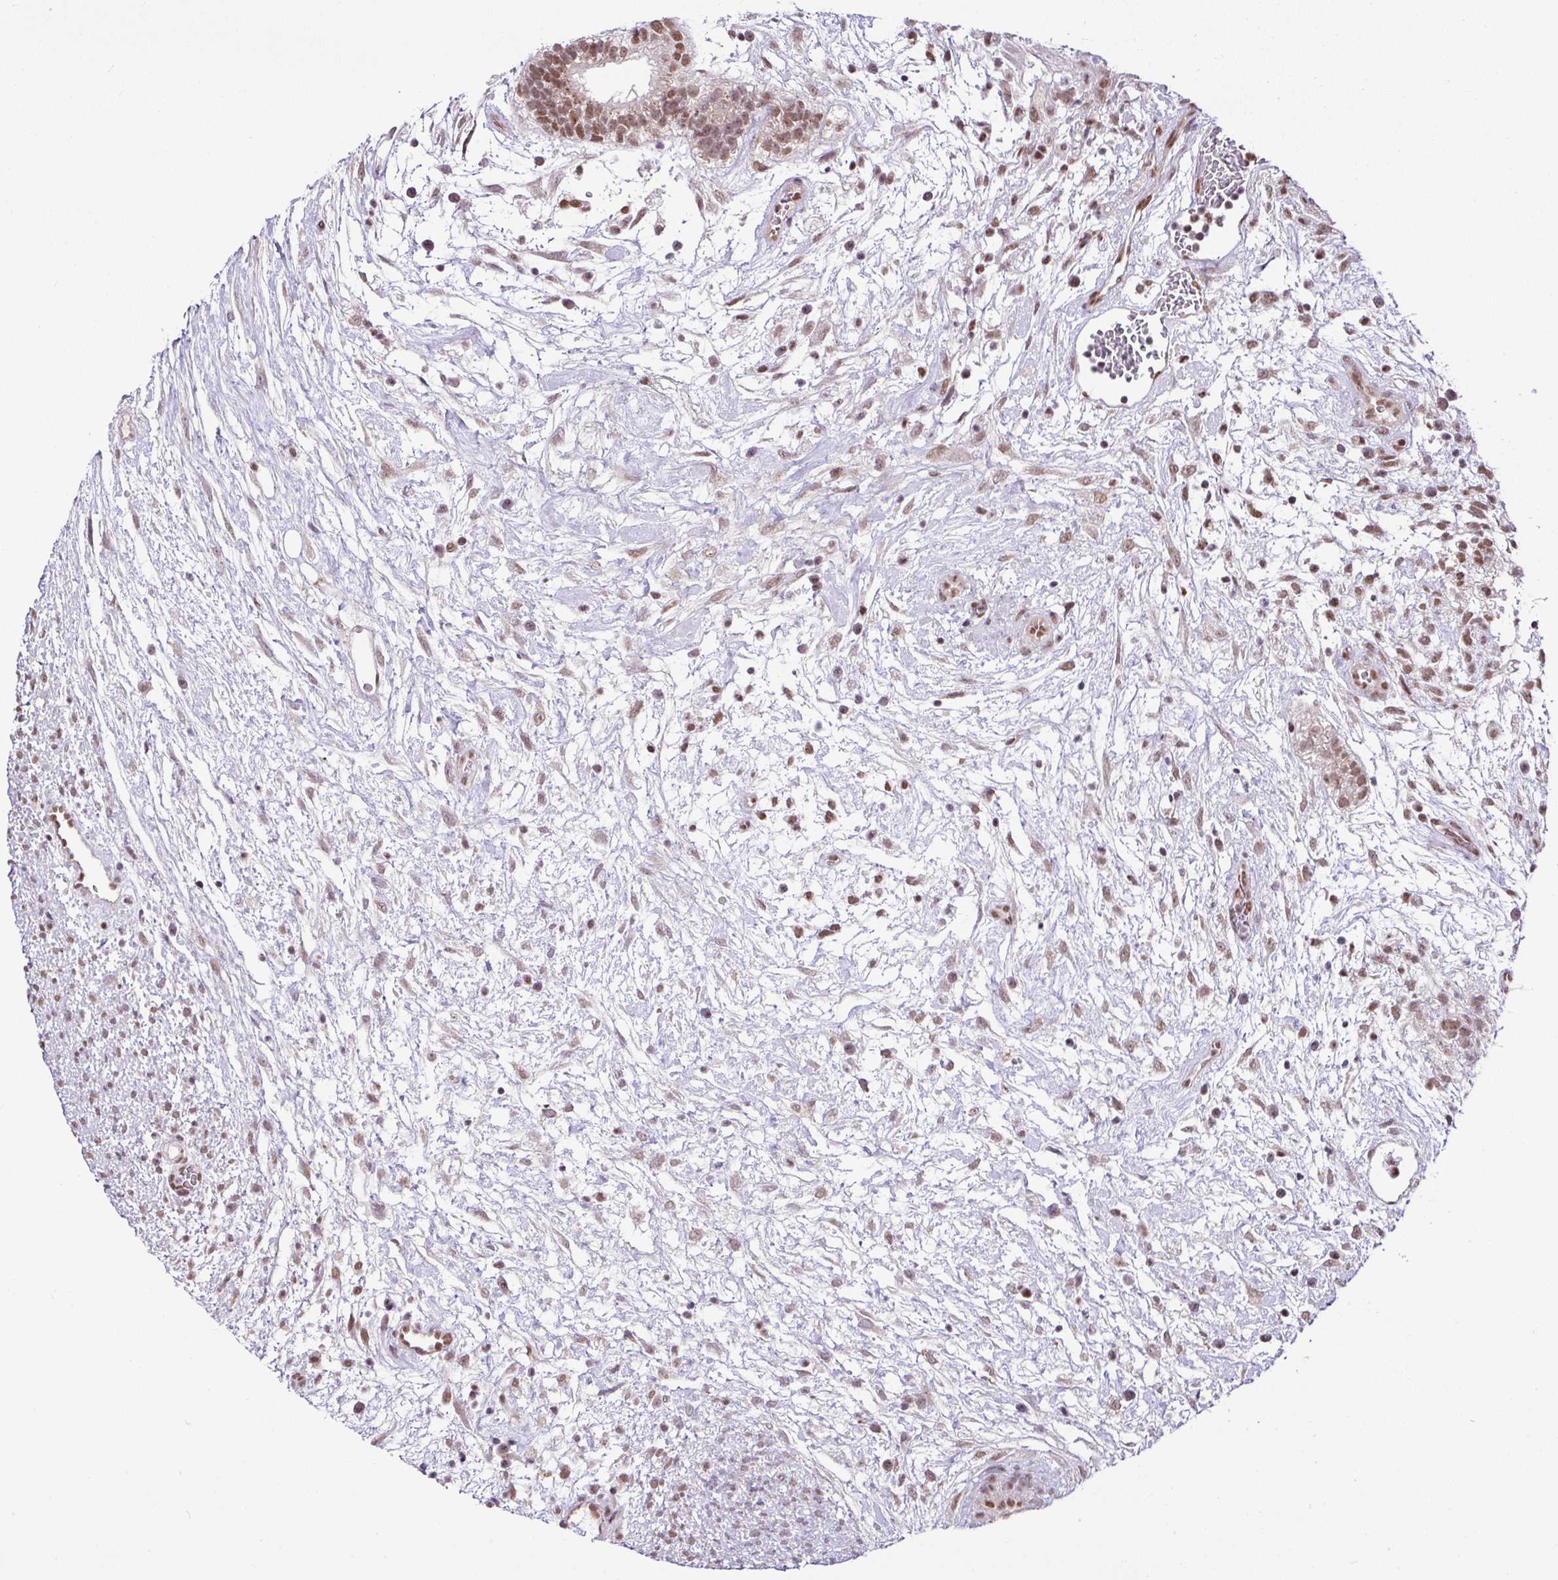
{"staining": {"intensity": "moderate", "quantity": ">75%", "location": "nuclear"}, "tissue": "testis cancer", "cell_type": "Tumor cells", "image_type": "cancer", "snomed": [{"axis": "morphology", "description": "Carcinoma, Embryonal, NOS"}, {"axis": "topography", "description": "Testis"}], "caption": "Immunohistochemistry image of human testis cancer (embryonal carcinoma) stained for a protein (brown), which displays medium levels of moderate nuclear expression in about >75% of tumor cells.", "gene": "PGAP4", "patient": {"sex": "male", "age": 32}}